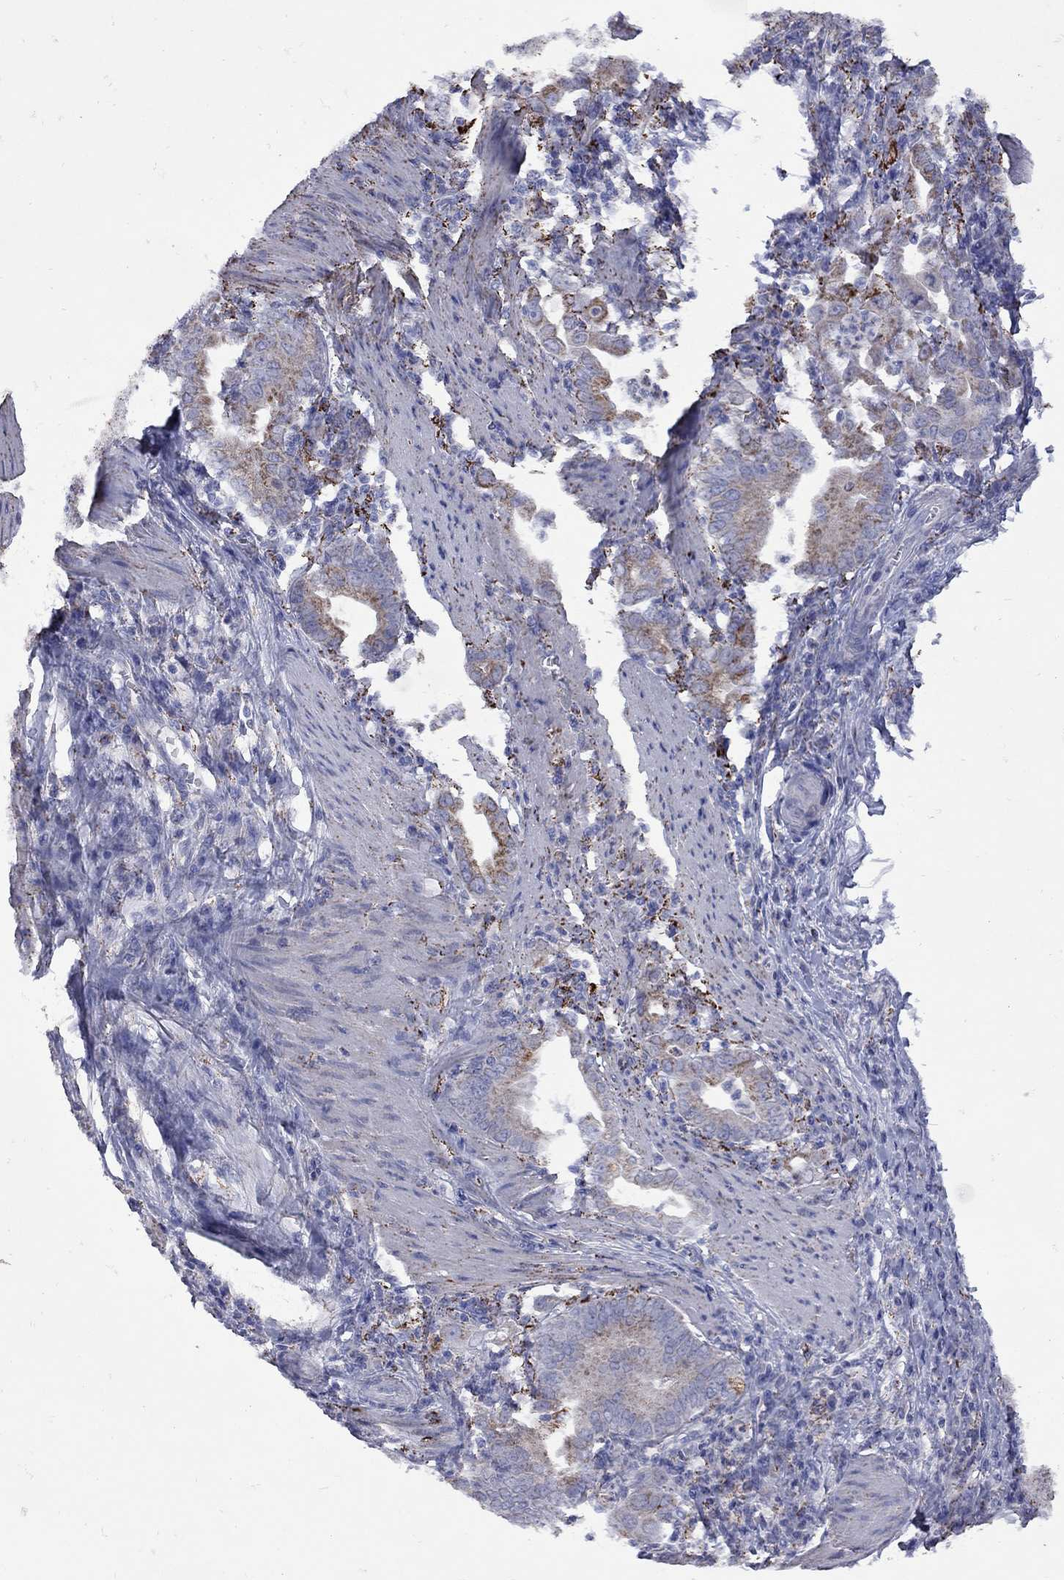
{"staining": {"intensity": "moderate", "quantity": "25%-75%", "location": "cytoplasmic/membranous"}, "tissue": "stomach cancer", "cell_type": "Tumor cells", "image_type": "cancer", "snomed": [{"axis": "morphology", "description": "Adenocarcinoma, NOS"}, {"axis": "topography", "description": "Stomach, upper"}], "caption": "Immunohistochemistry histopathology image of human stomach adenocarcinoma stained for a protein (brown), which exhibits medium levels of moderate cytoplasmic/membranous expression in about 25%-75% of tumor cells.", "gene": "SESTD1", "patient": {"sex": "female", "age": 79}}